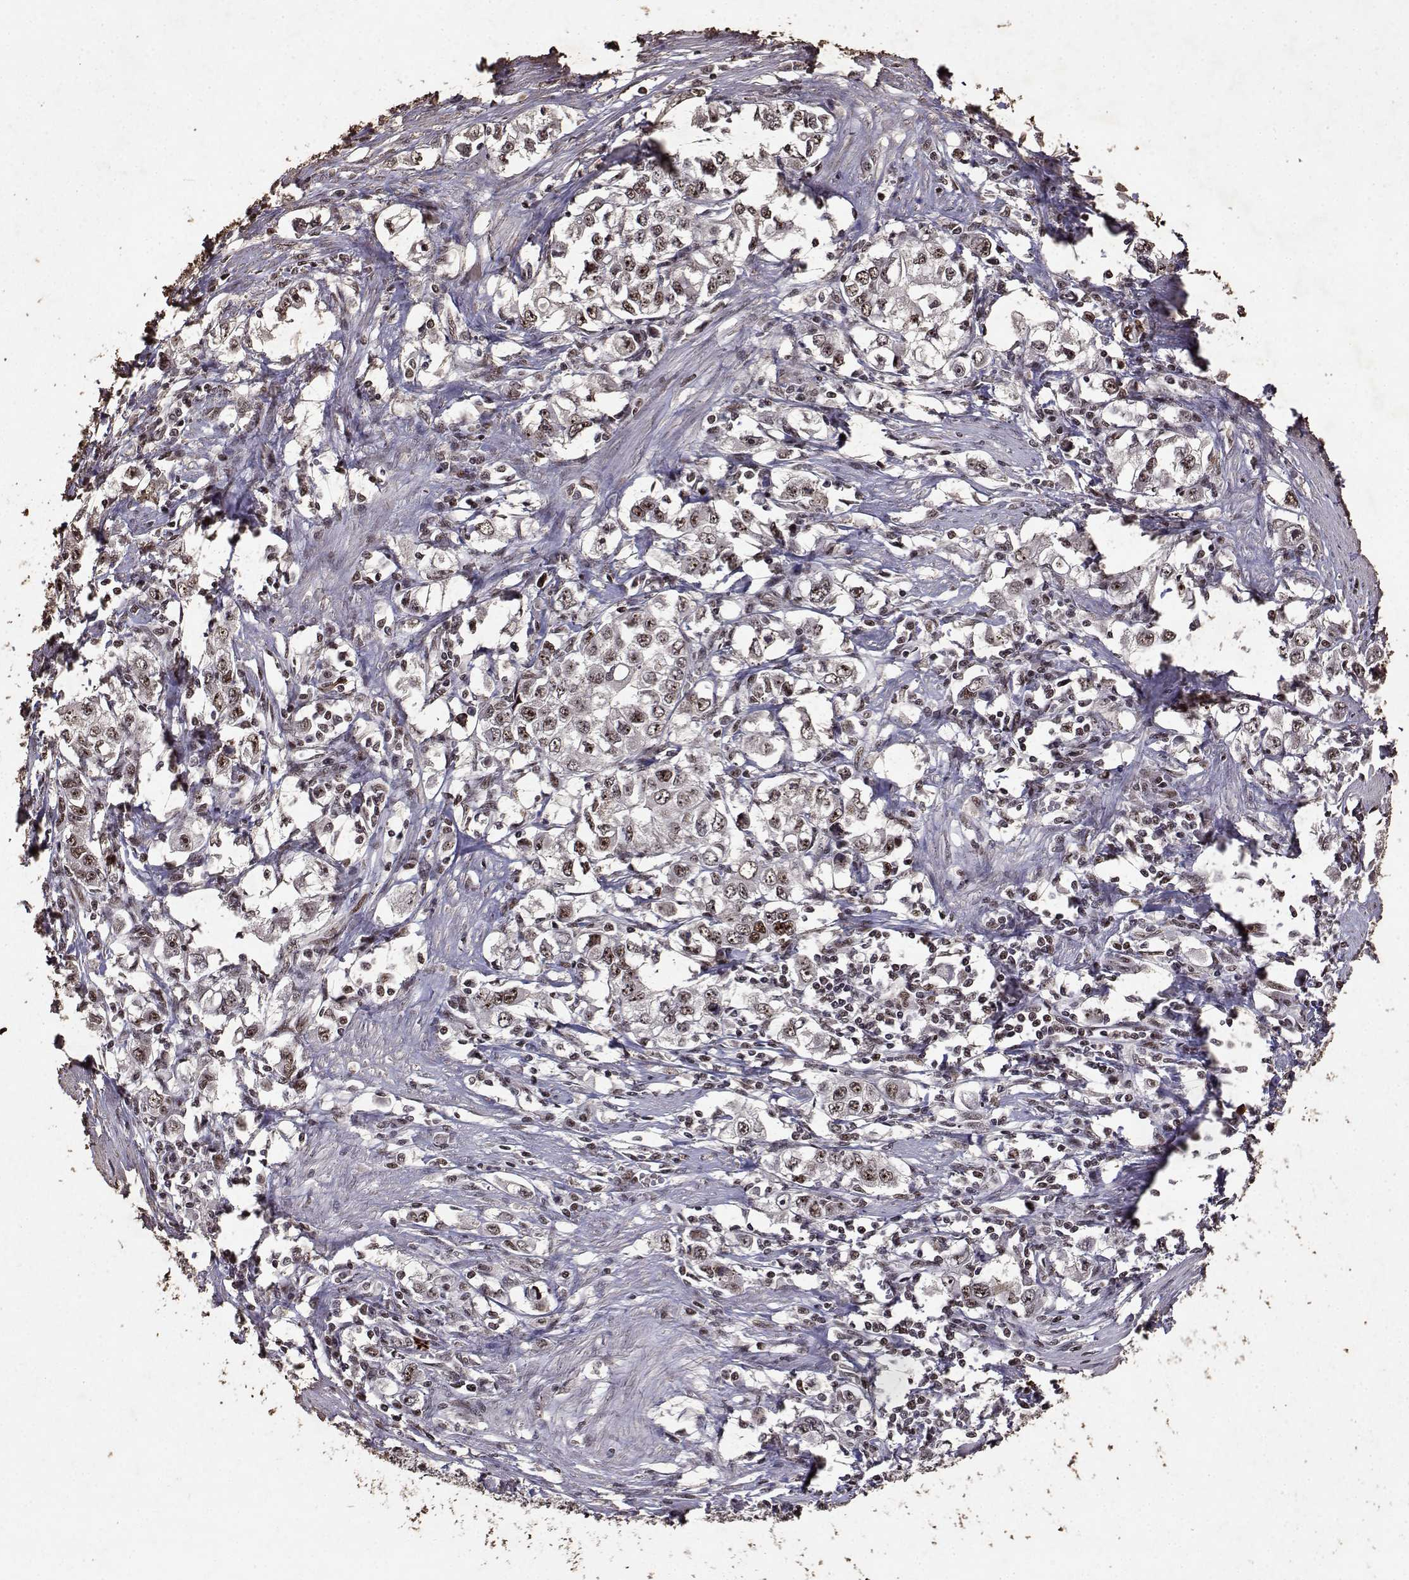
{"staining": {"intensity": "moderate", "quantity": ">75%", "location": "nuclear"}, "tissue": "stomach cancer", "cell_type": "Tumor cells", "image_type": "cancer", "snomed": [{"axis": "morphology", "description": "Adenocarcinoma, NOS"}, {"axis": "topography", "description": "Stomach, lower"}], "caption": "Immunohistochemical staining of stomach cancer (adenocarcinoma) displays moderate nuclear protein positivity in about >75% of tumor cells. The protein of interest is shown in brown color, while the nuclei are stained blue.", "gene": "TOE1", "patient": {"sex": "female", "age": 72}}